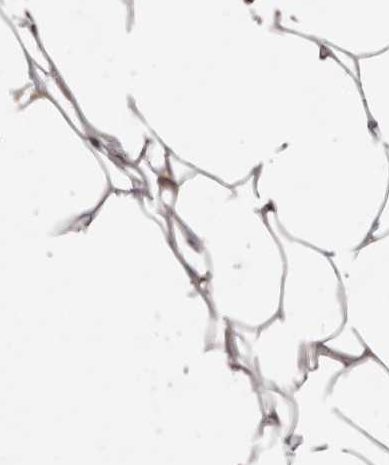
{"staining": {"intensity": "negative", "quantity": "none", "location": "none"}, "tissue": "adipose tissue", "cell_type": "Adipocytes", "image_type": "normal", "snomed": [{"axis": "morphology", "description": "Normal tissue, NOS"}, {"axis": "topography", "description": "Breast"}], "caption": "DAB immunohistochemical staining of benign human adipose tissue shows no significant expression in adipocytes. Brightfield microscopy of IHC stained with DAB (3,3'-diaminobenzidine) (brown) and hematoxylin (blue), captured at high magnification.", "gene": "FLAD1", "patient": {"sex": "female", "age": 23}}